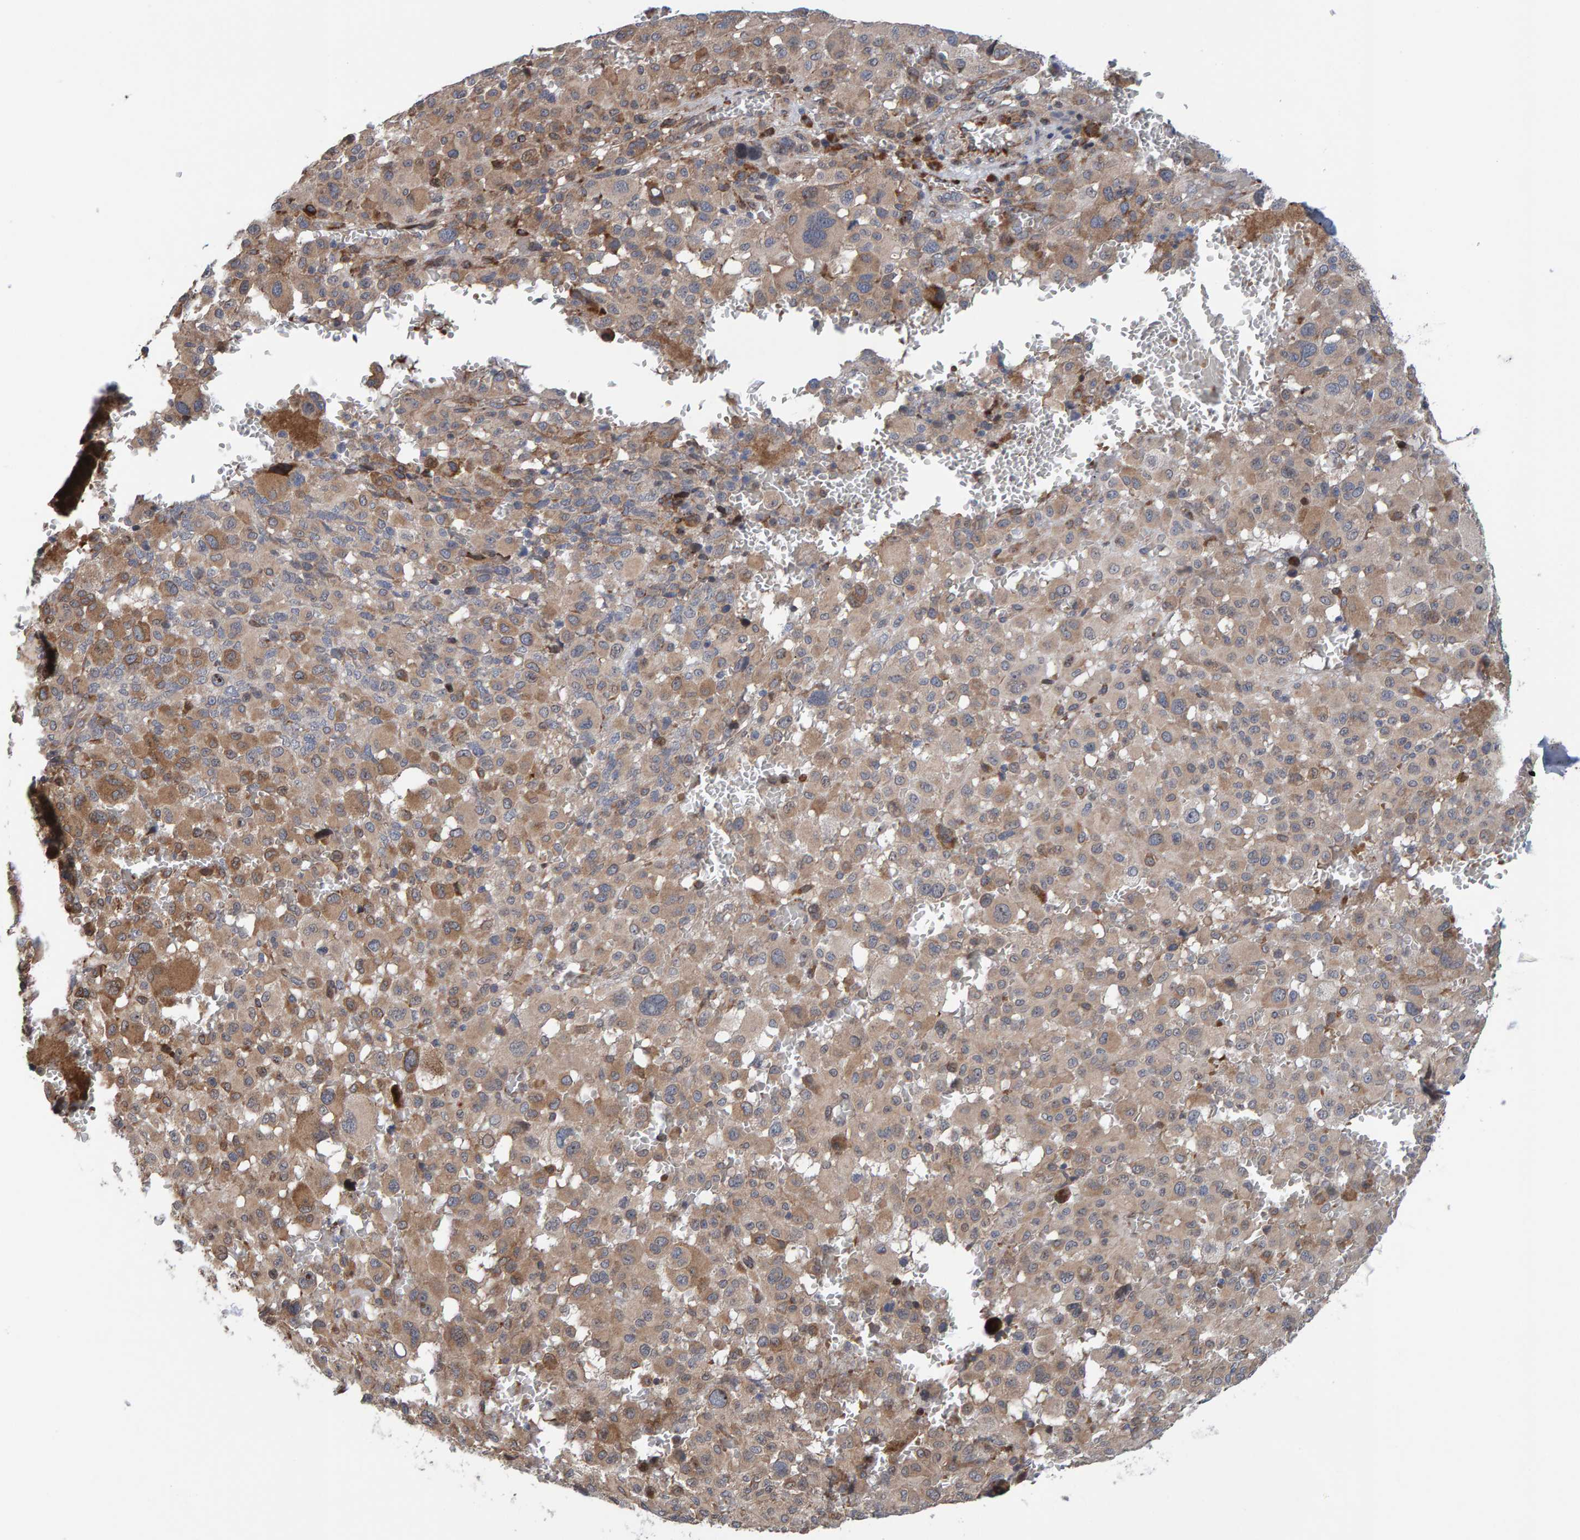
{"staining": {"intensity": "moderate", "quantity": ">75%", "location": "cytoplasmic/membranous"}, "tissue": "melanoma", "cell_type": "Tumor cells", "image_type": "cancer", "snomed": [{"axis": "morphology", "description": "Malignant melanoma, Metastatic site"}, {"axis": "topography", "description": "Skin"}], "caption": "Immunohistochemistry (IHC) histopathology image of neoplastic tissue: malignant melanoma (metastatic site) stained using IHC reveals medium levels of moderate protein expression localized specifically in the cytoplasmic/membranous of tumor cells, appearing as a cytoplasmic/membranous brown color.", "gene": "MFSD6L", "patient": {"sex": "female", "age": 74}}